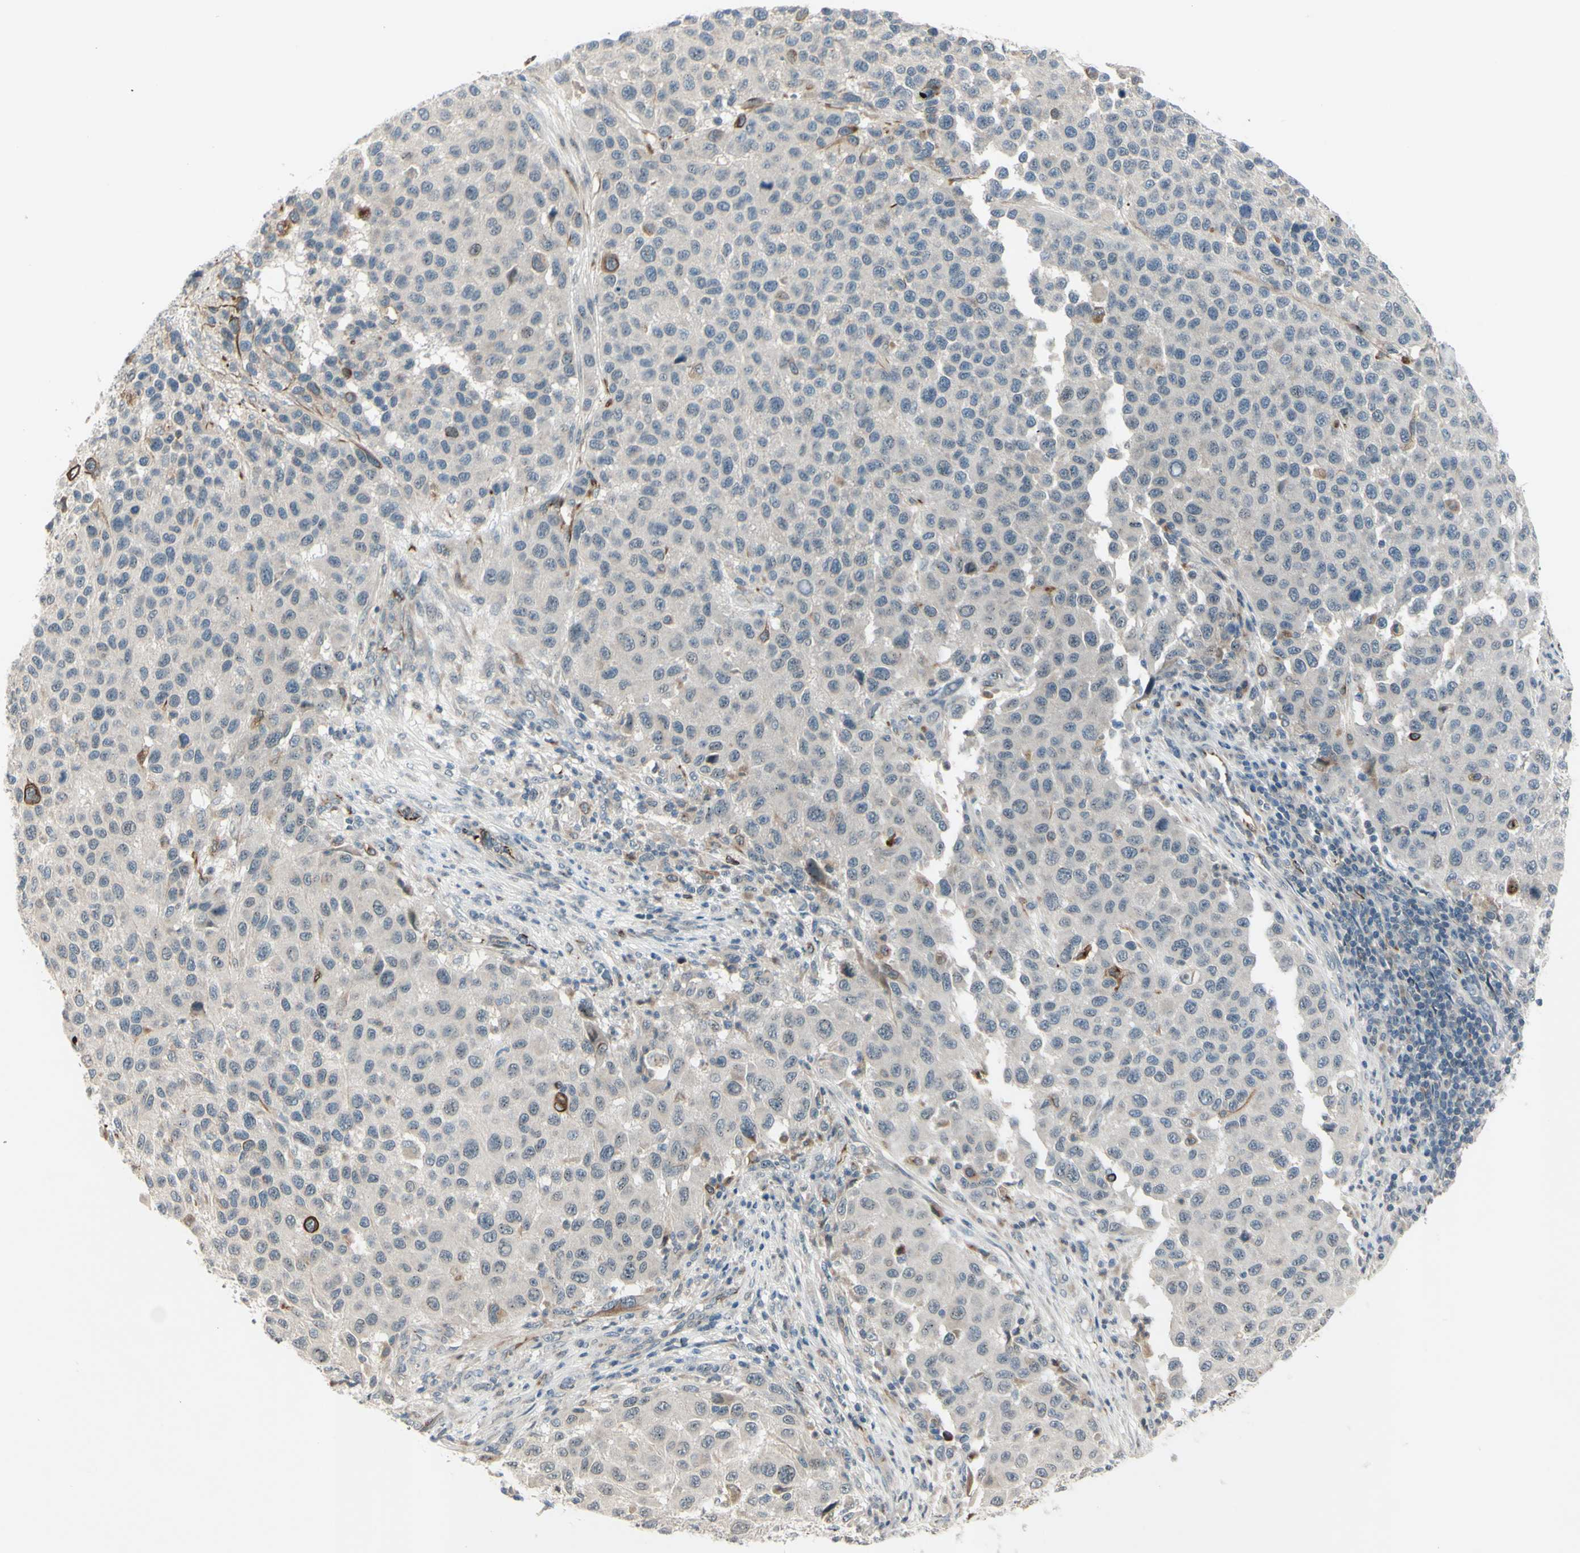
{"staining": {"intensity": "negative", "quantity": "none", "location": "none"}, "tissue": "melanoma", "cell_type": "Tumor cells", "image_type": "cancer", "snomed": [{"axis": "morphology", "description": "Malignant melanoma, Metastatic site"}, {"axis": "topography", "description": "Lymph node"}], "caption": "Melanoma was stained to show a protein in brown. There is no significant staining in tumor cells.", "gene": "FGFR2", "patient": {"sex": "male", "age": 61}}